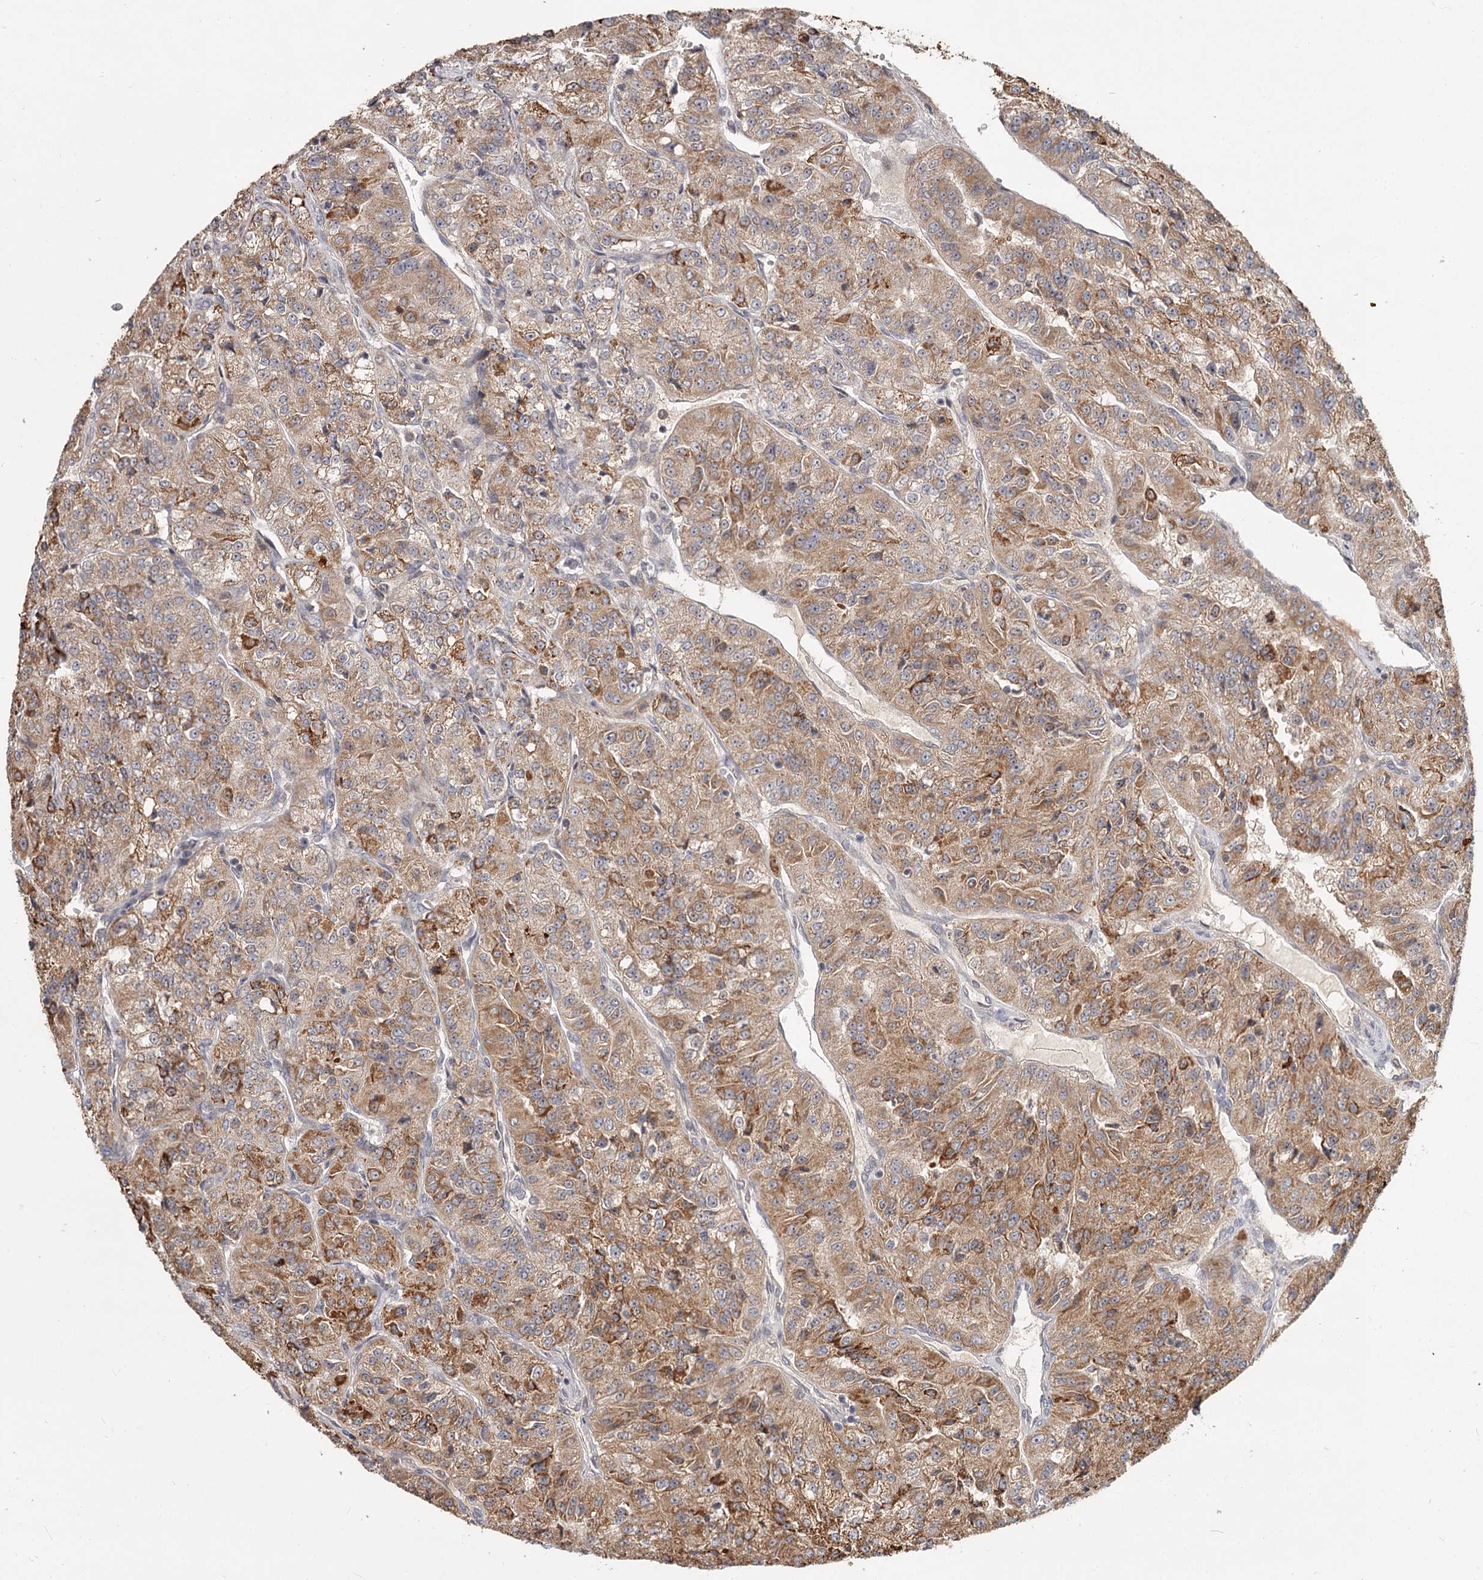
{"staining": {"intensity": "moderate", "quantity": ">75%", "location": "cytoplasmic/membranous"}, "tissue": "renal cancer", "cell_type": "Tumor cells", "image_type": "cancer", "snomed": [{"axis": "morphology", "description": "Adenocarcinoma, NOS"}, {"axis": "topography", "description": "Kidney"}], "caption": "Moderate cytoplasmic/membranous positivity is present in about >75% of tumor cells in adenocarcinoma (renal). (brown staining indicates protein expression, while blue staining denotes nuclei).", "gene": "CDC123", "patient": {"sex": "female", "age": 63}}